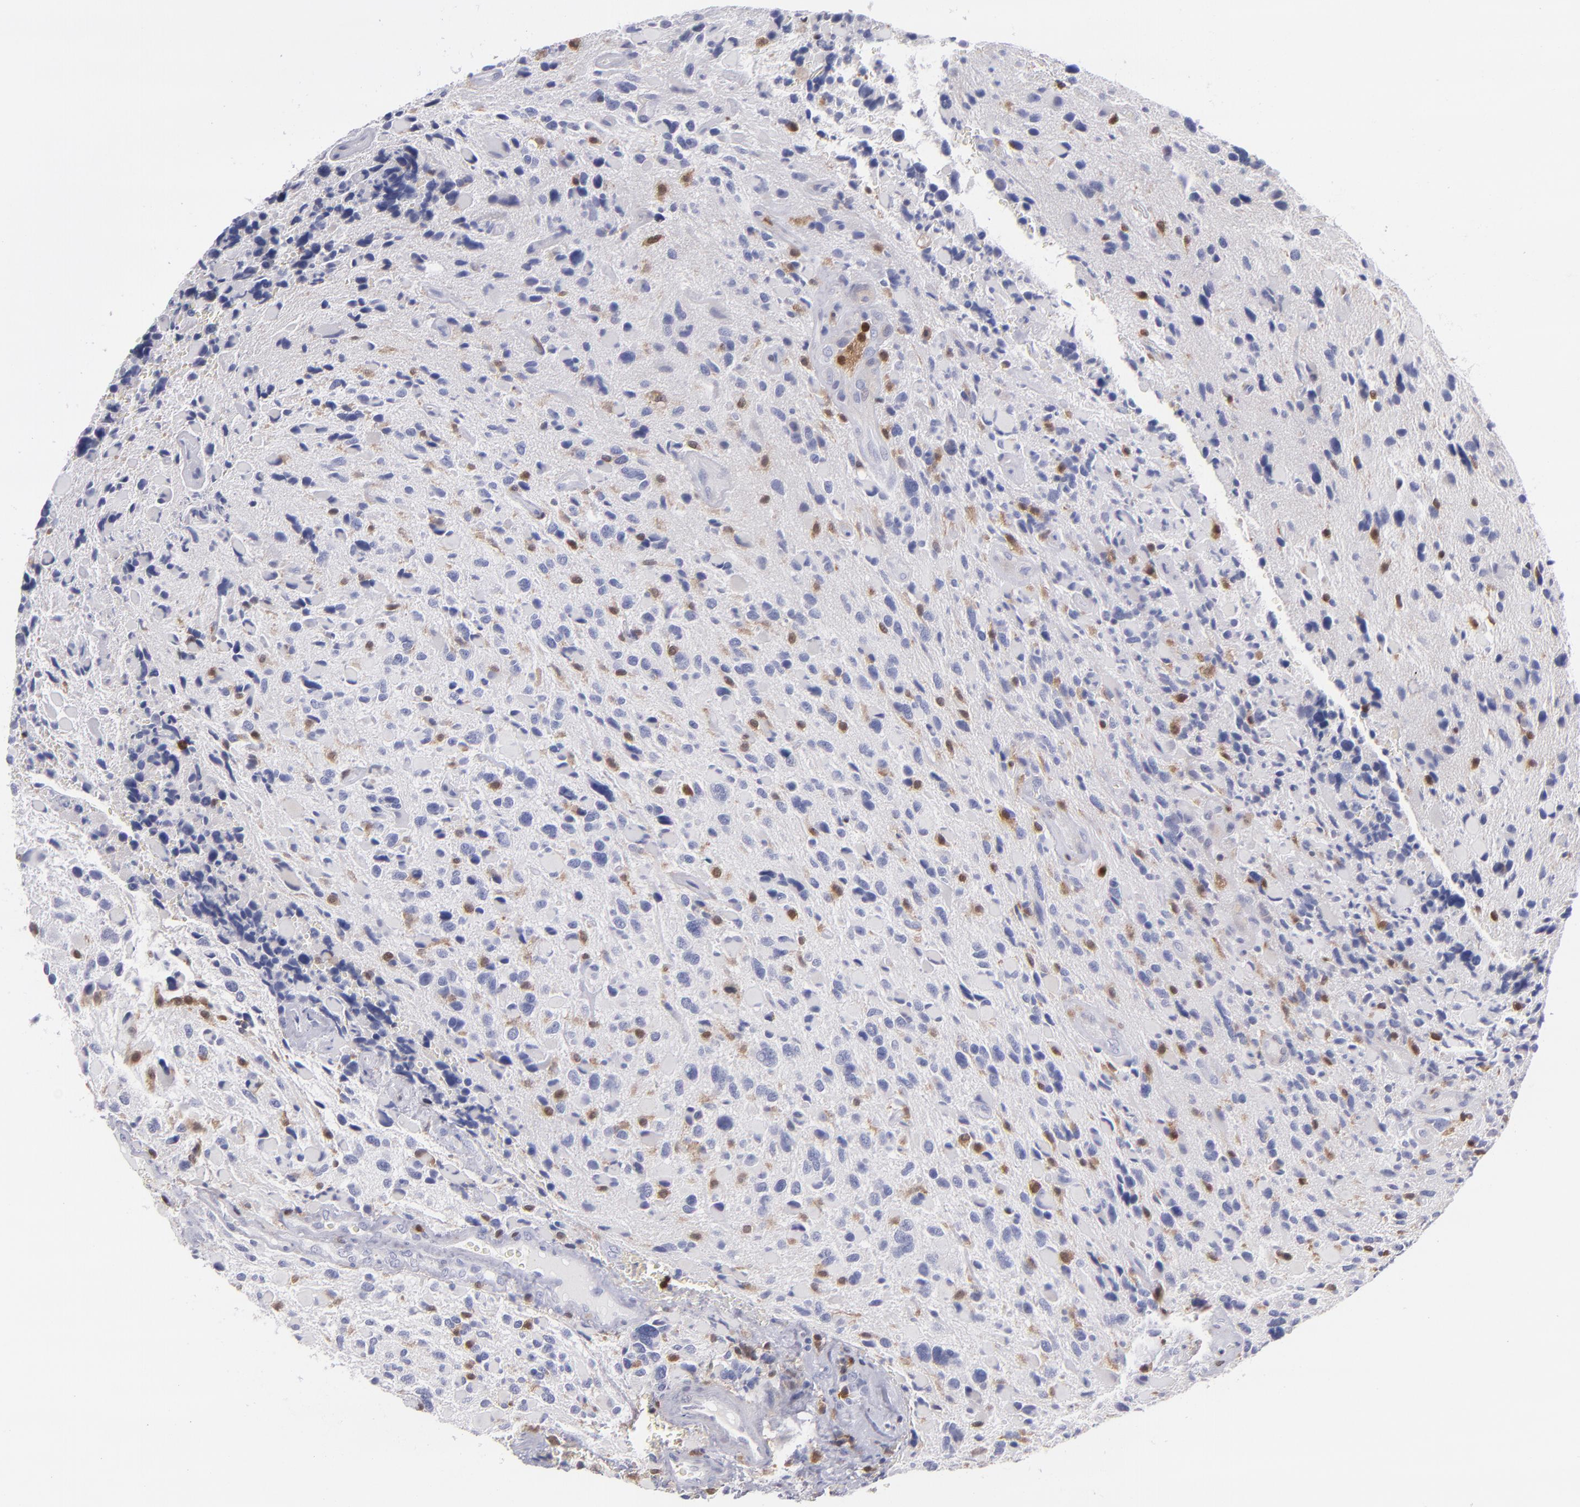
{"staining": {"intensity": "weak", "quantity": "<25%", "location": "cytoplasmic/membranous"}, "tissue": "glioma", "cell_type": "Tumor cells", "image_type": "cancer", "snomed": [{"axis": "morphology", "description": "Glioma, malignant, High grade"}, {"axis": "topography", "description": "Brain"}], "caption": "Tumor cells show no significant positivity in malignant glioma (high-grade).", "gene": "PRKCD", "patient": {"sex": "female", "age": 37}}